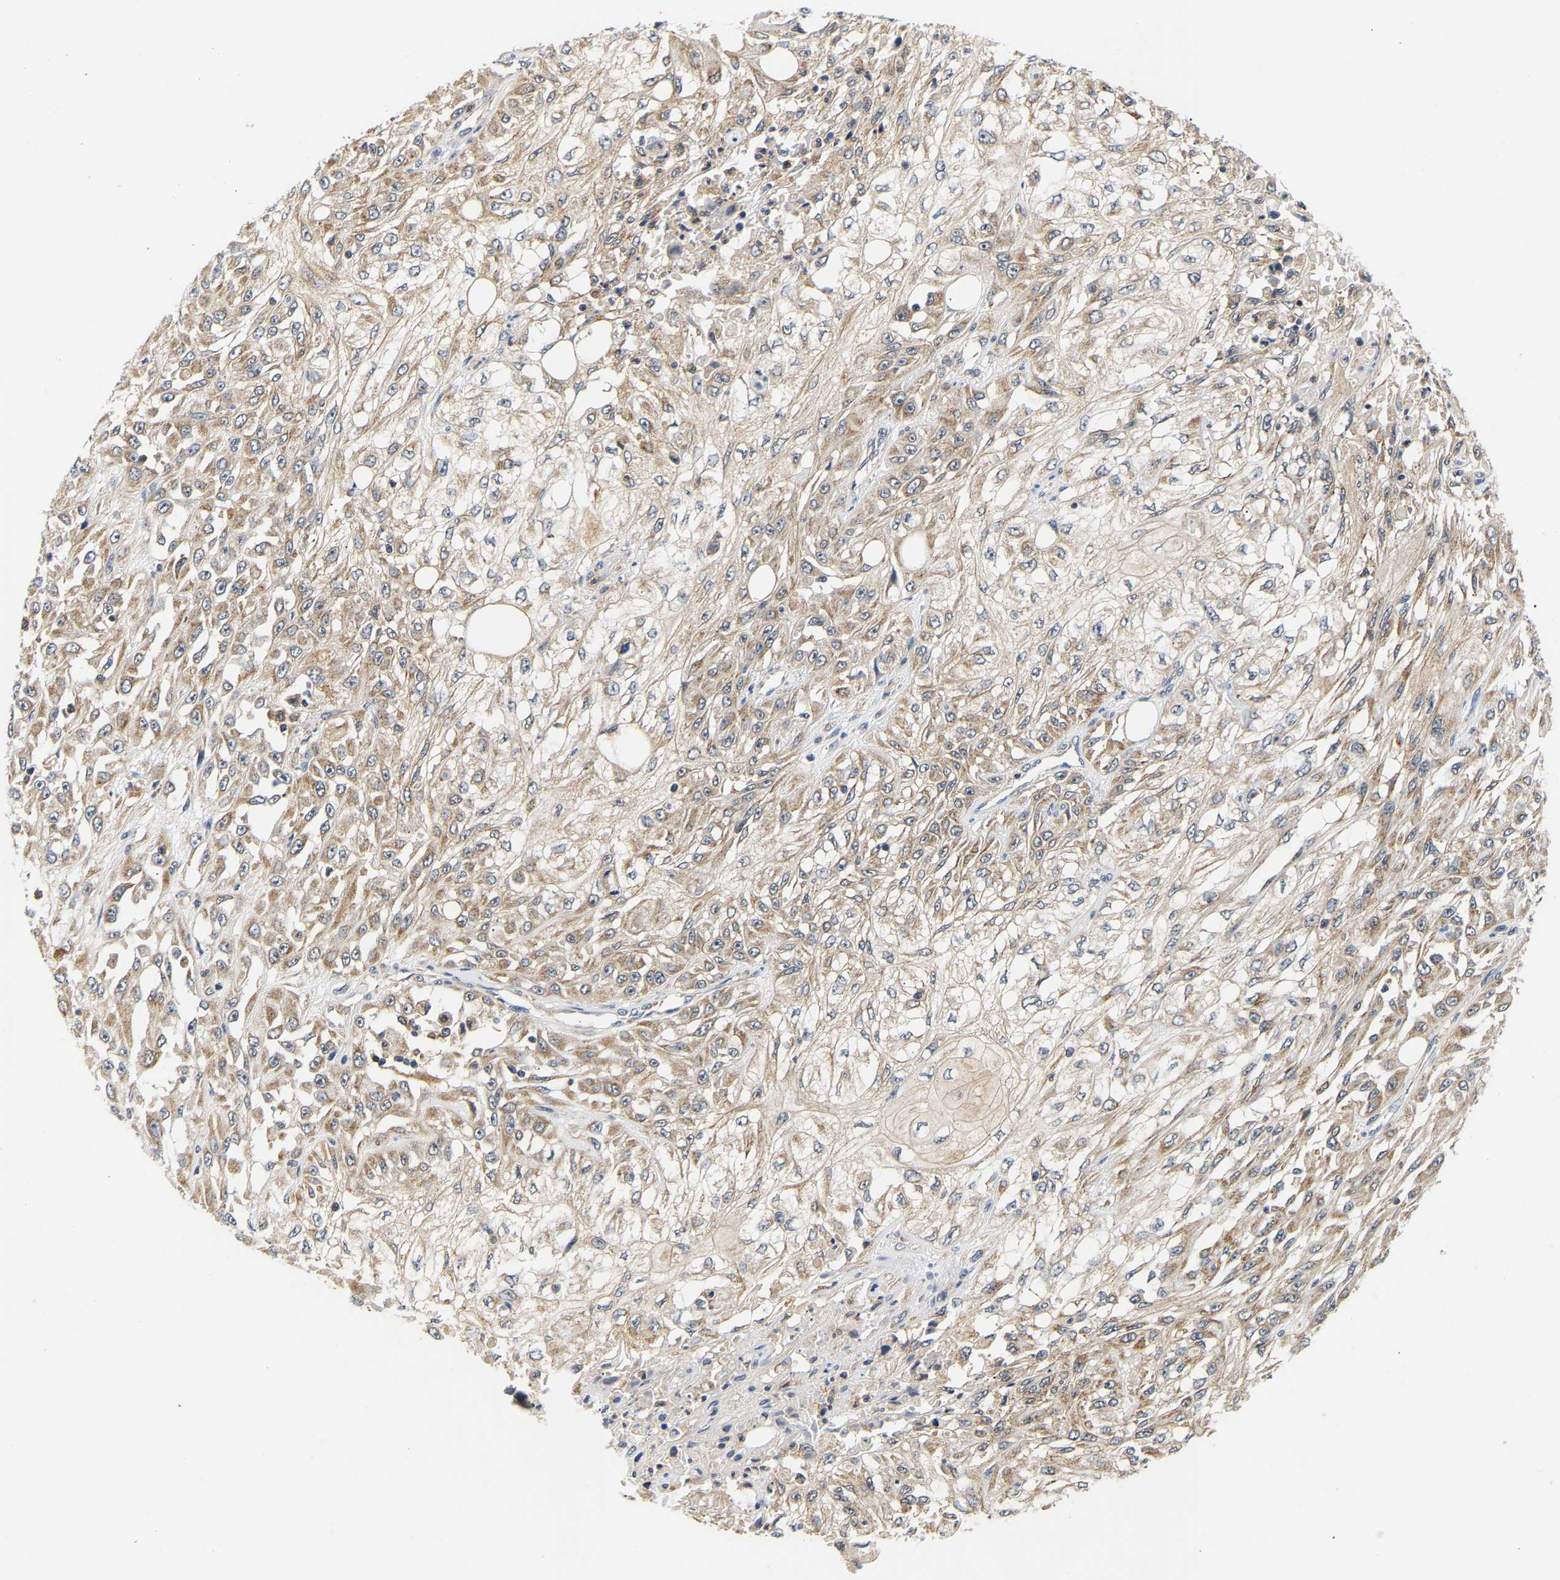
{"staining": {"intensity": "moderate", "quantity": ">75%", "location": "cytoplasmic/membranous"}, "tissue": "skin cancer", "cell_type": "Tumor cells", "image_type": "cancer", "snomed": [{"axis": "morphology", "description": "Squamous cell carcinoma, NOS"}, {"axis": "morphology", "description": "Squamous cell carcinoma, metastatic, NOS"}, {"axis": "topography", "description": "Skin"}, {"axis": "topography", "description": "Lymph node"}], "caption": "Skin cancer tissue exhibits moderate cytoplasmic/membranous positivity in about >75% of tumor cells The protein of interest is stained brown, and the nuclei are stained in blue (DAB IHC with brightfield microscopy, high magnification).", "gene": "PPID", "patient": {"sex": "male", "age": 75}}